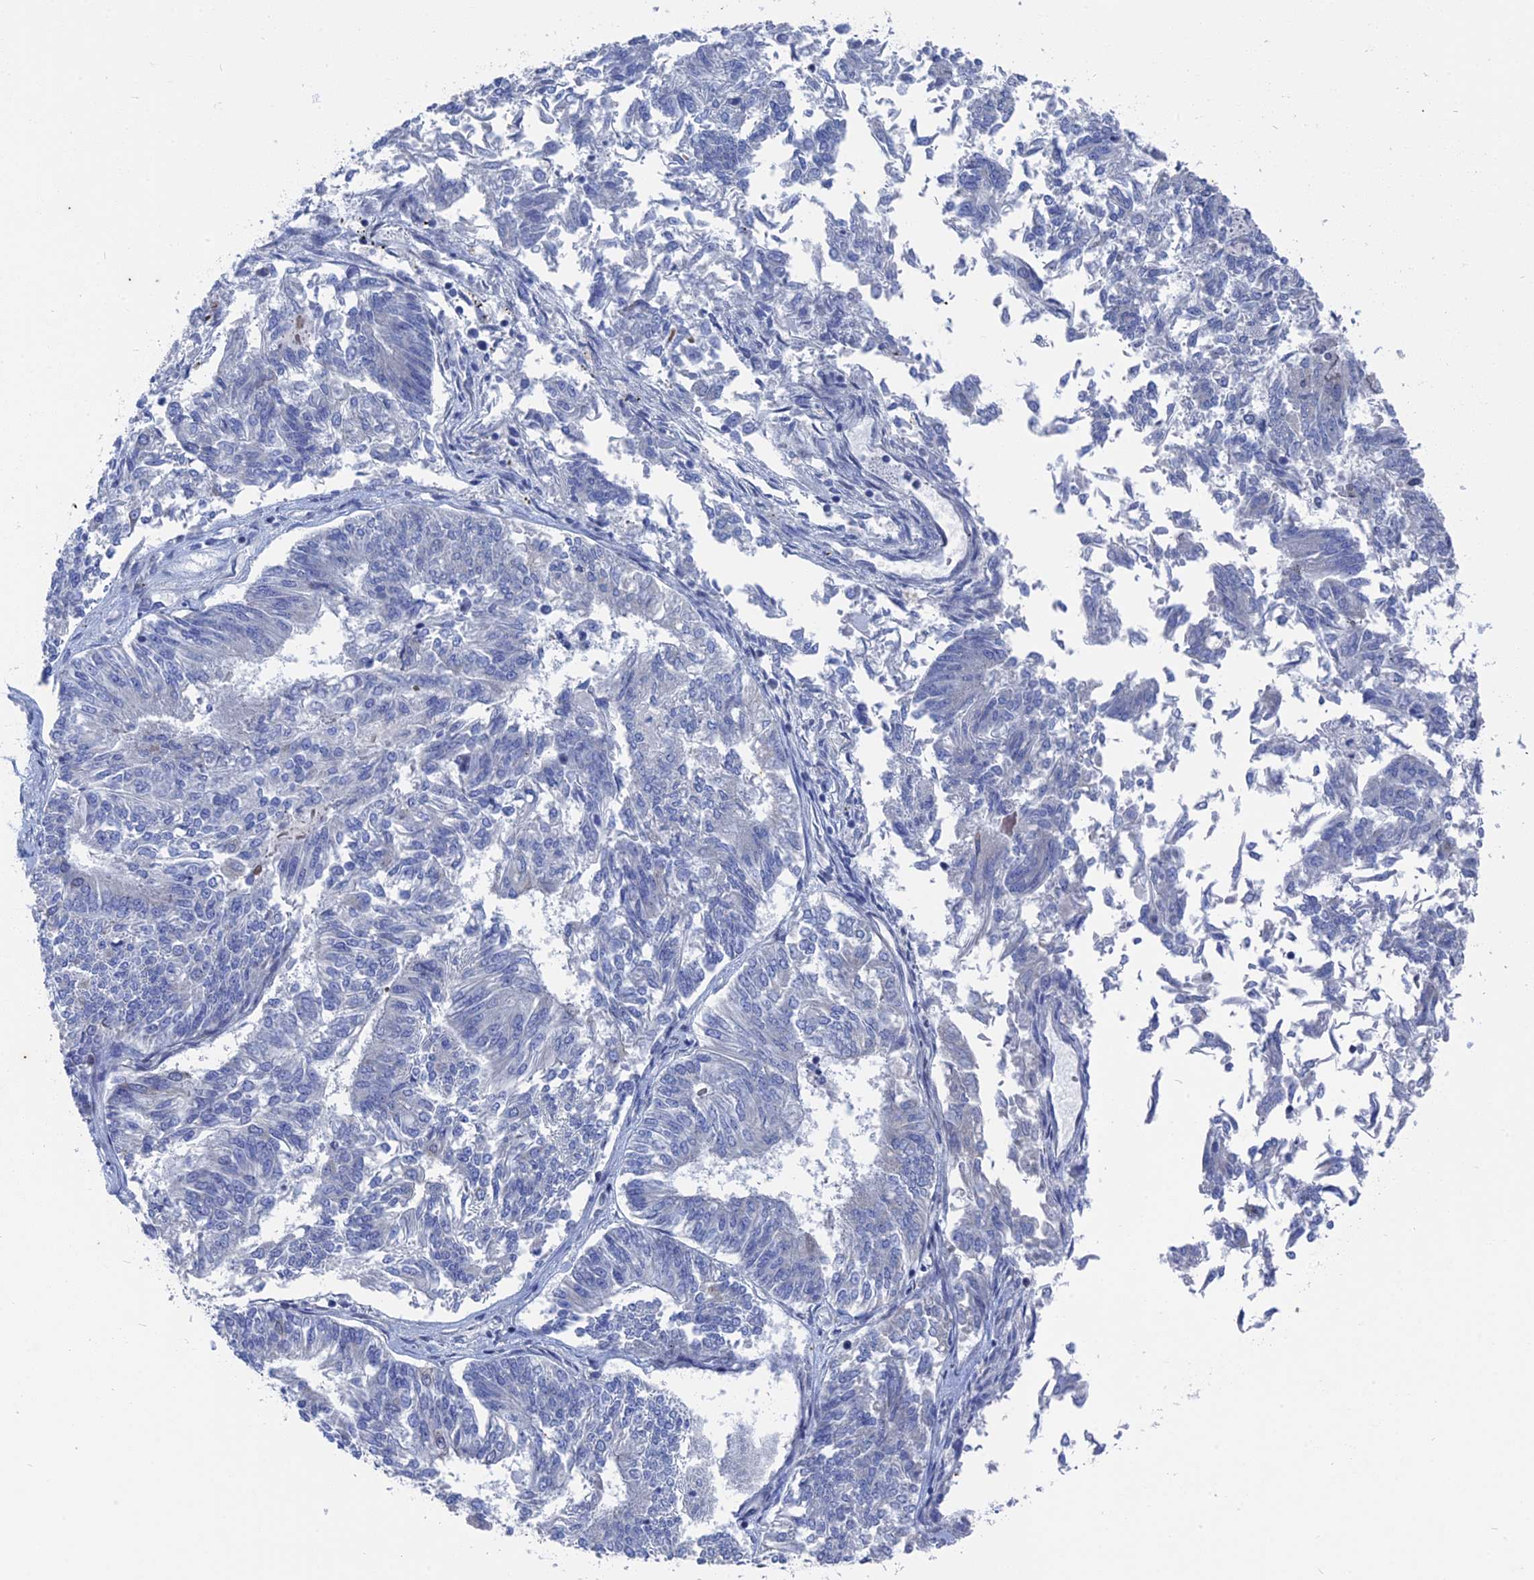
{"staining": {"intensity": "negative", "quantity": "none", "location": "none"}, "tissue": "endometrial cancer", "cell_type": "Tumor cells", "image_type": "cancer", "snomed": [{"axis": "morphology", "description": "Adenocarcinoma, NOS"}, {"axis": "topography", "description": "Endometrium"}], "caption": "Endometrial cancer (adenocarcinoma) was stained to show a protein in brown. There is no significant expression in tumor cells. (Brightfield microscopy of DAB immunohistochemistry at high magnification).", "gene": "MTRF1", "patient": {"sex": "female", "age": 58}}